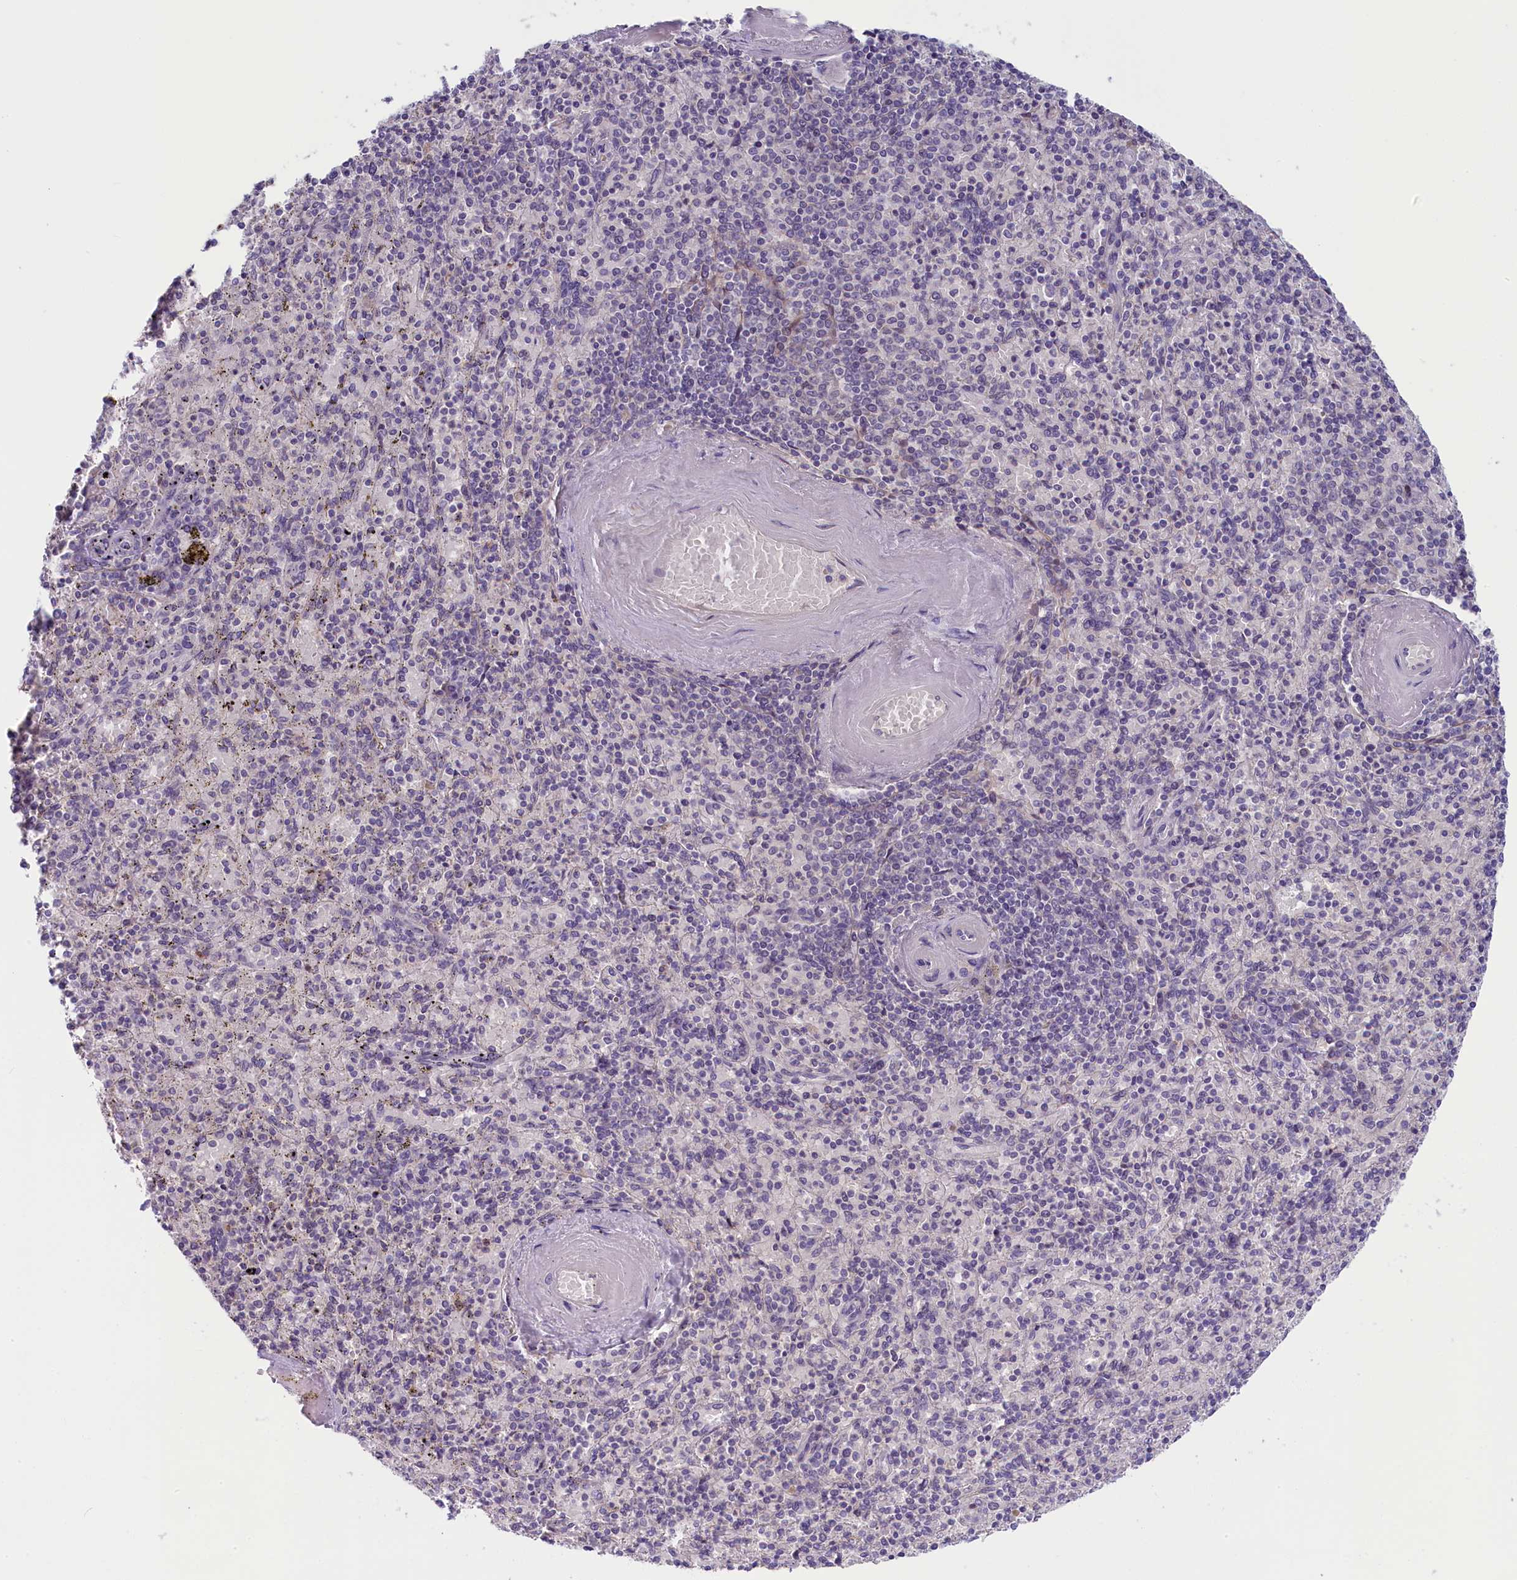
{"staining": {"intensity": "weak", "quantity": "<25%", "location": "nuclear"}, "tissue": "spleen", "cell_type": "Cells in red pulp", "image_type": "normal", "snomed": [{"axis": "morphology", "description": "Normal tissue, NOS"}, {"axis": "topography", "description": "Spleen"}], "caption": "Immunohistochemistry histopathology image of normal spleen stained for a protein (brown), which demonstrates no positivity in cells in red pulp.", "gene": "CRAMP1", "patient": {"sex": "male", "age": 82}}